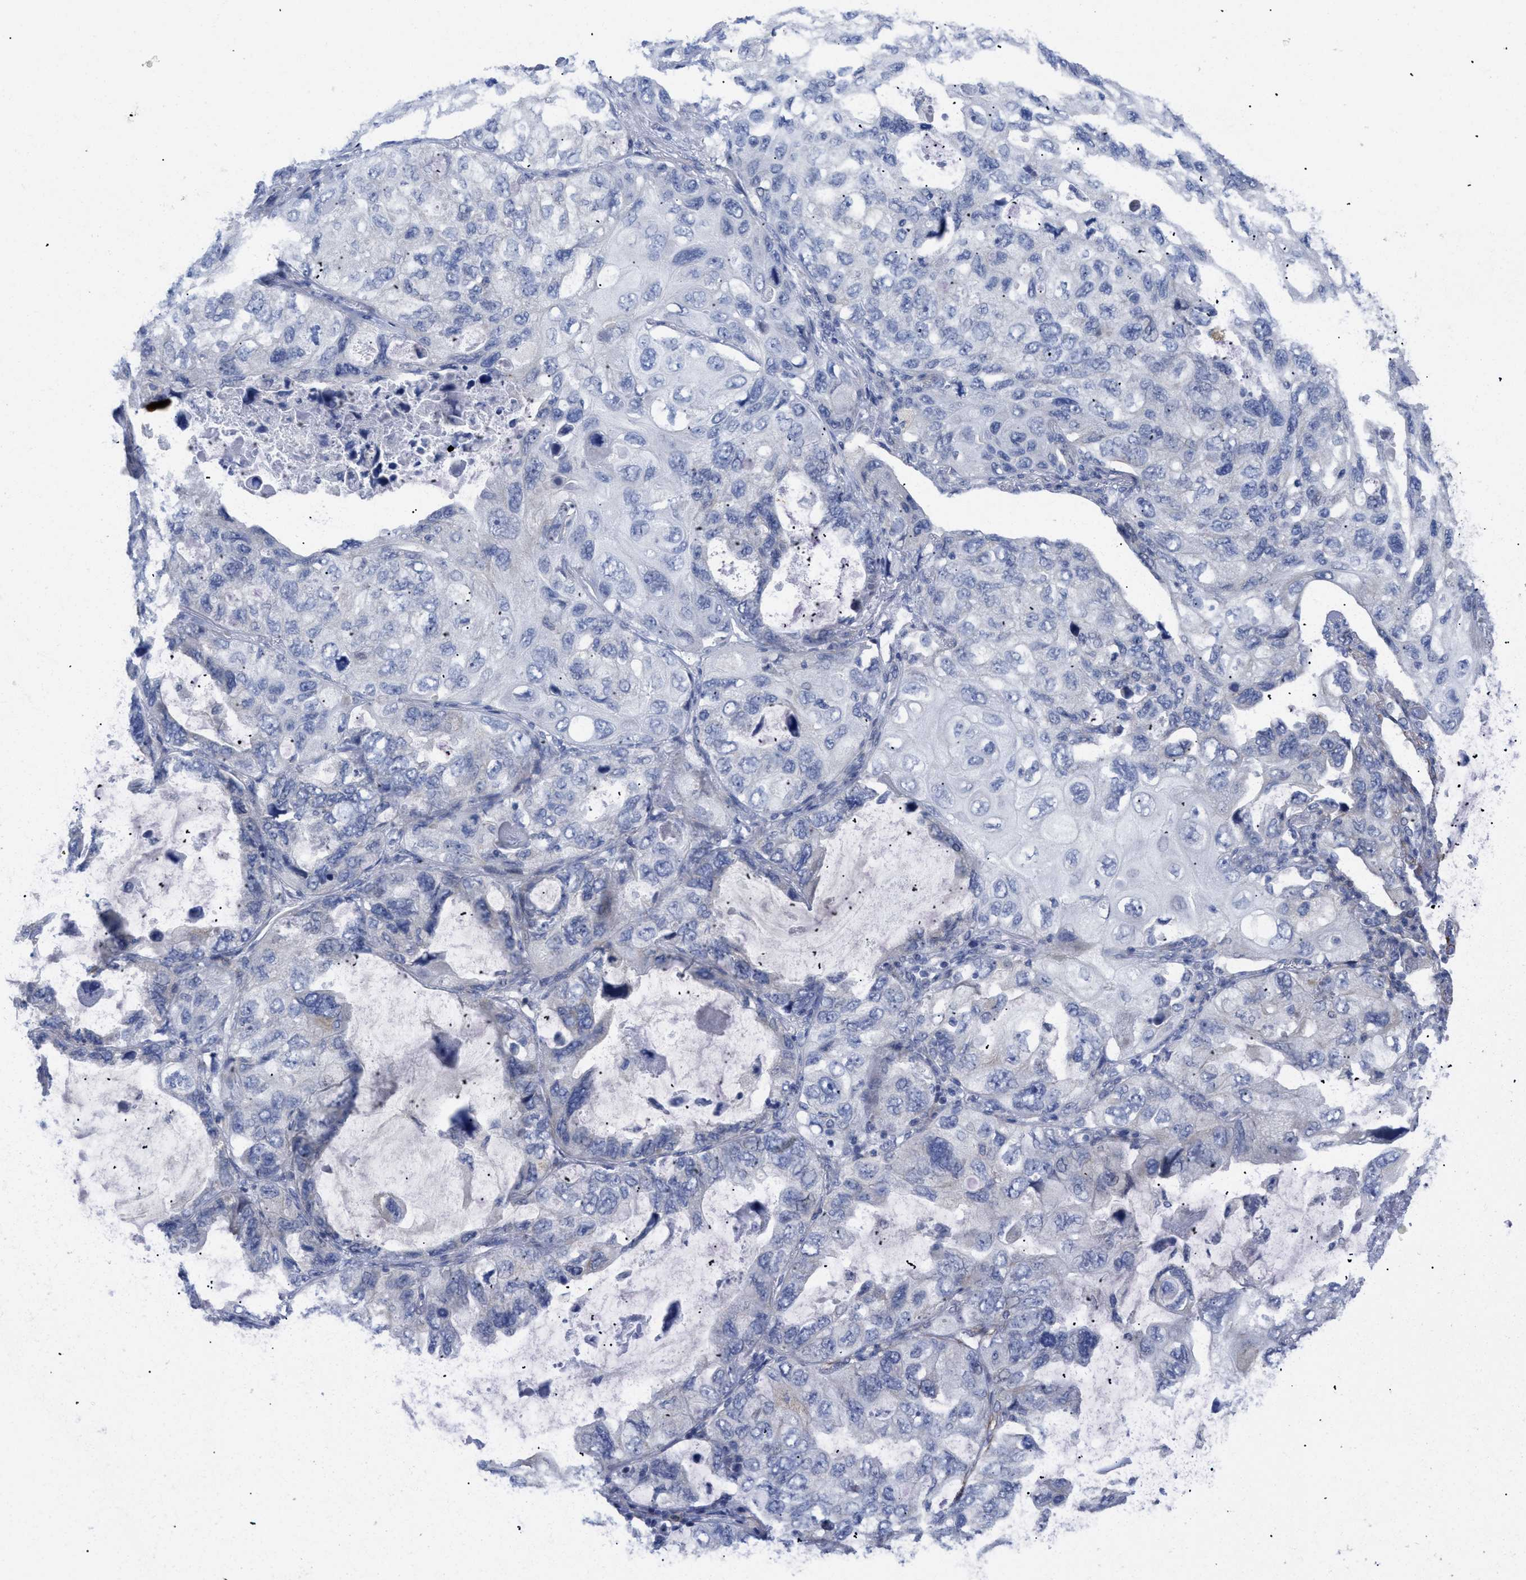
{"staining": {"intensity": "negative", "quantity": "none", "location": "none"}, "tissue": "lung cancer", "cell_type": "Tumor cells", "image_type": "cancer", "snomed": [{"axis": "morphology", "description": "Squamous cell carcinoma, NOS"}, {"axis": "topography", "description": "Lung"}], "caption": "DAB immunohistochemical staining of lung squamous cell carcinoma demonstrates no significant expression in tumor cells.", "gene": "CAV3", "patient": {"sex": "female", "age": 73}}